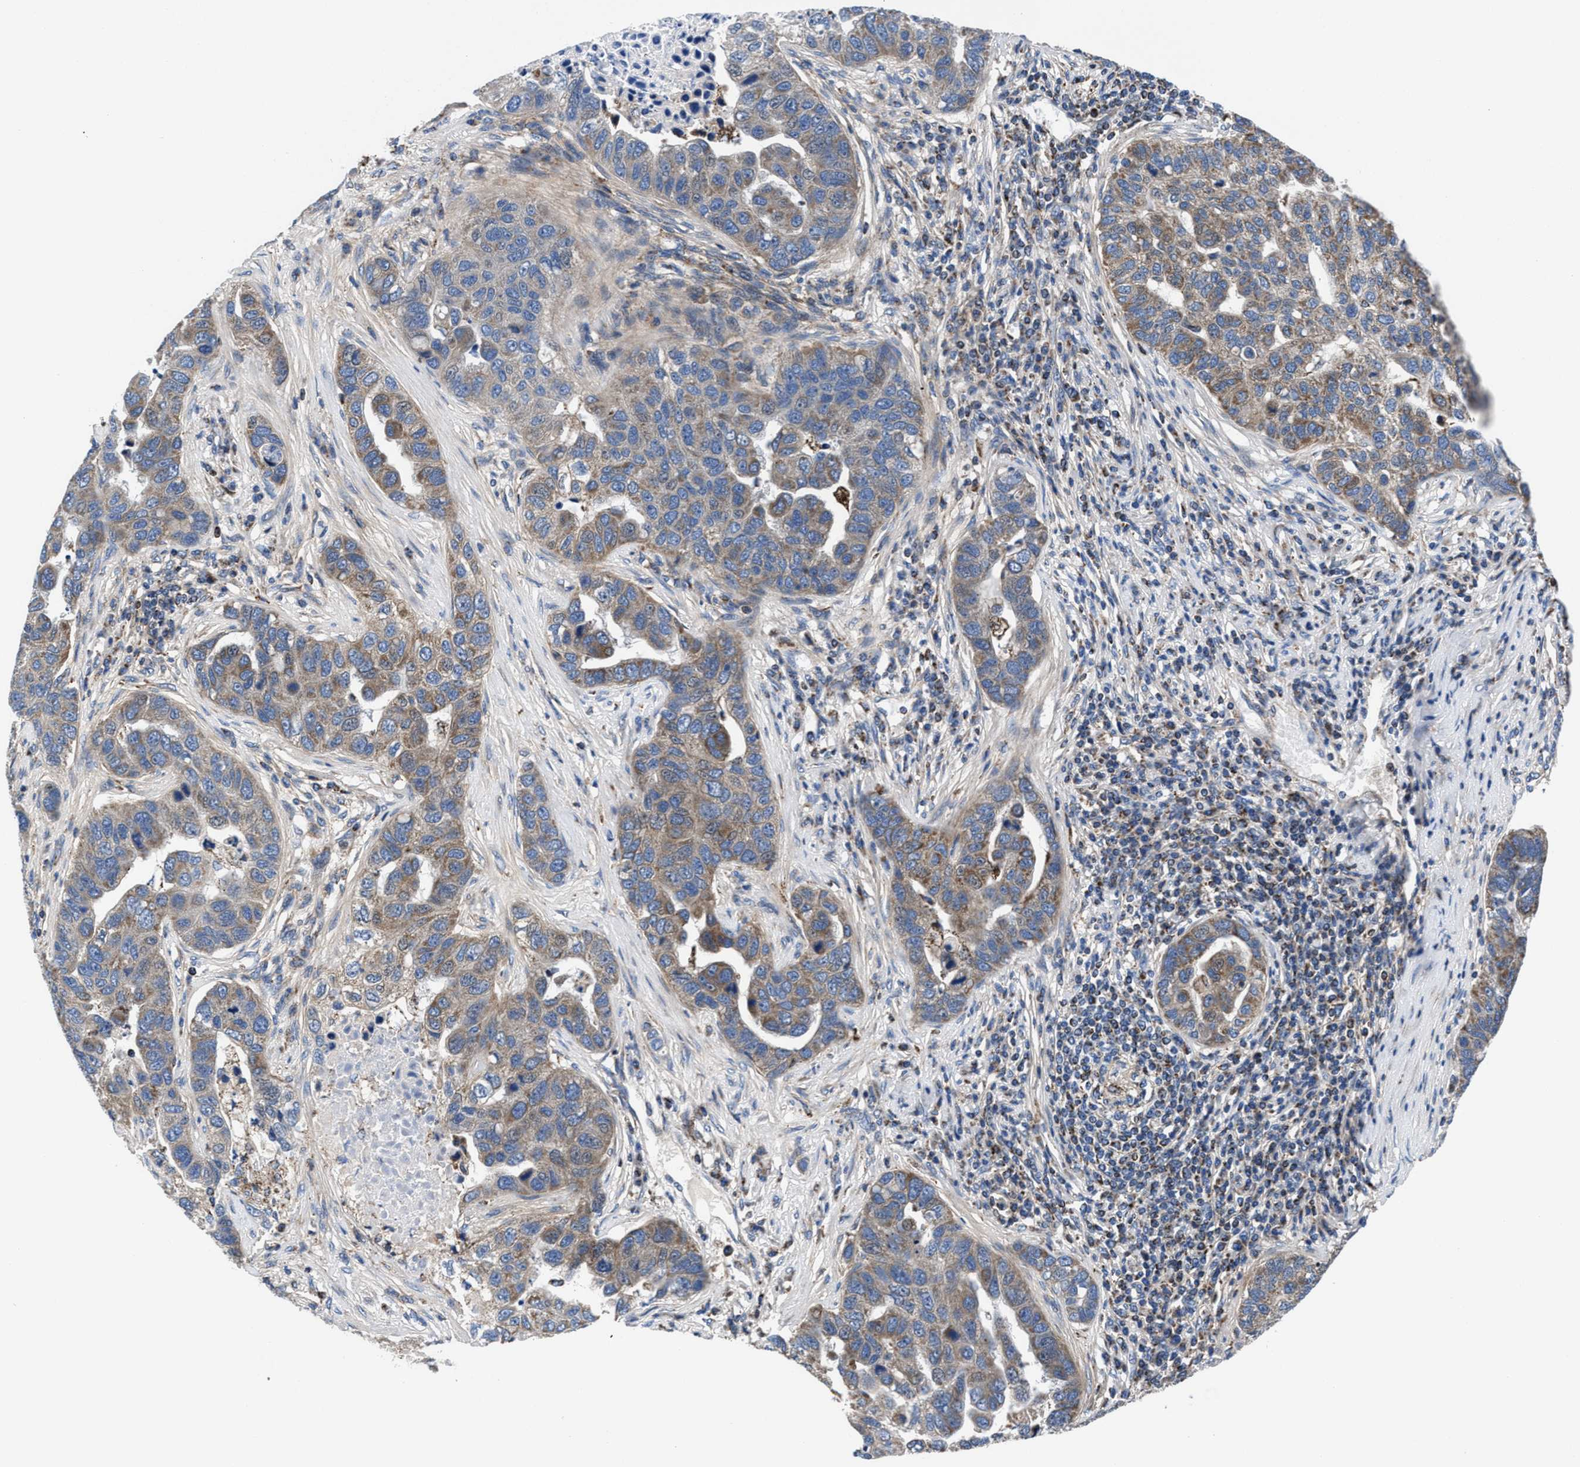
{"staining": {"intensity": "moderate", "quantity": "<25%", "location": "cytoplasmic/membranous"}, "tissue": "pancreatic cancer", "cell_type": "Tumor cells", "image_type": "cancer", "snomed": [{"axis": "morphology", "description": "Adenocarcinoma, NOS"}, {"axis": "topography", "description": "Pancreas"}], "caption": "Immunohistochemical staining of human pancreatic cancer shows low levels of moderate cytoplasmic/membranous positivity in approximately <25% of tumor cells.", "gene": "PRR15L", "patient": {"sex": "female", "age": 61}}